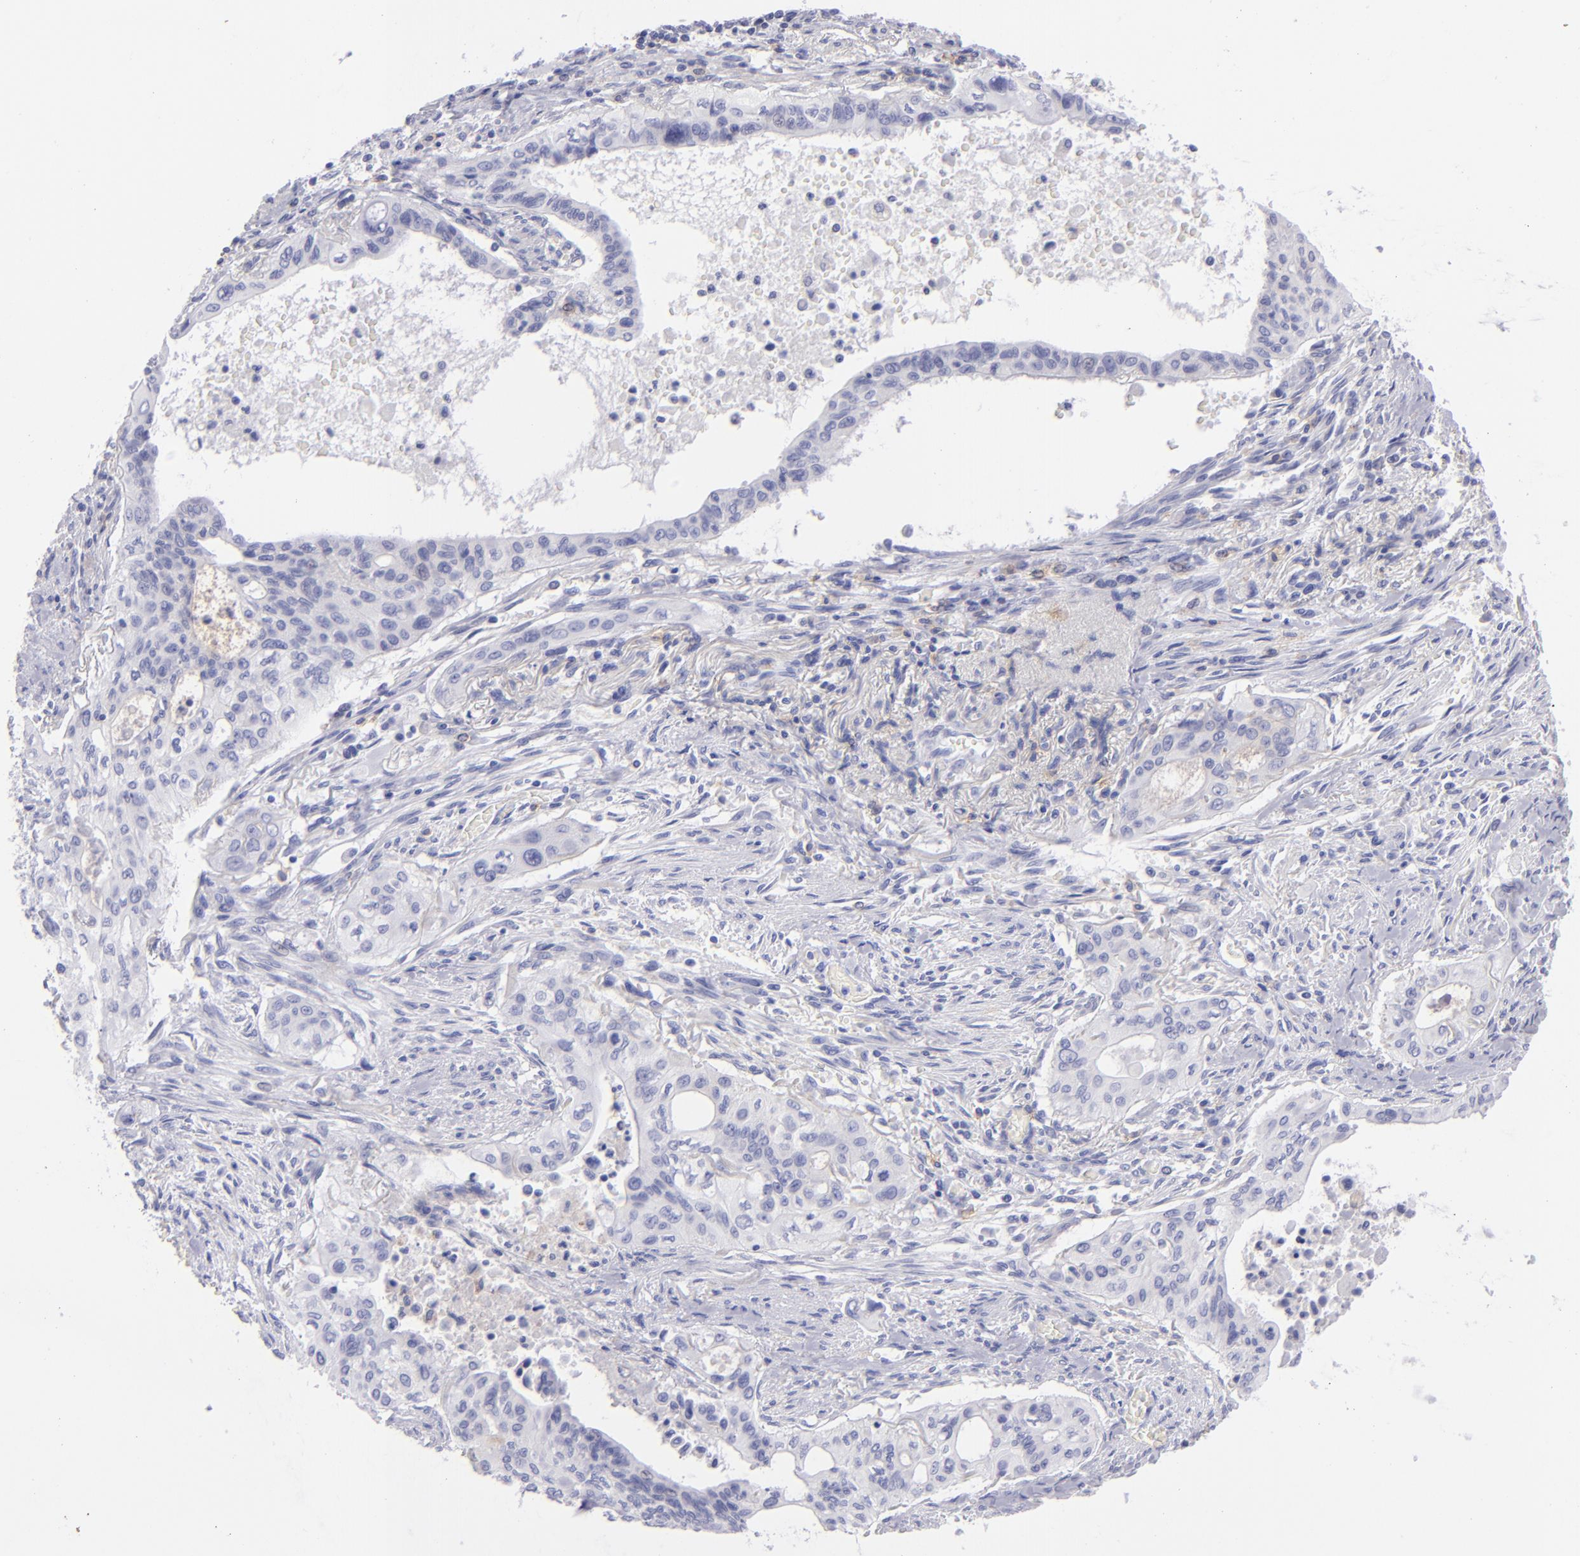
{"staining": {"intensity": "negative", "quantity": "none", "location": "none"}, "tissue": "pancreatic cancer", "cell_type": "Tumor cells", "image_type": "cancer", "snomed": [{"axis": "morphology", "description": "Adenocarcinoma, NOS"}, {"axis": "topography", "description": "Pancreas"}], "caption": "This is an immunohistochemistry (IHC) image of adenocarcinoma (pancreatic). There is no expression in tumor cells.", "gene": "CD82", "patient": {"sex": "male", "age": 77}}